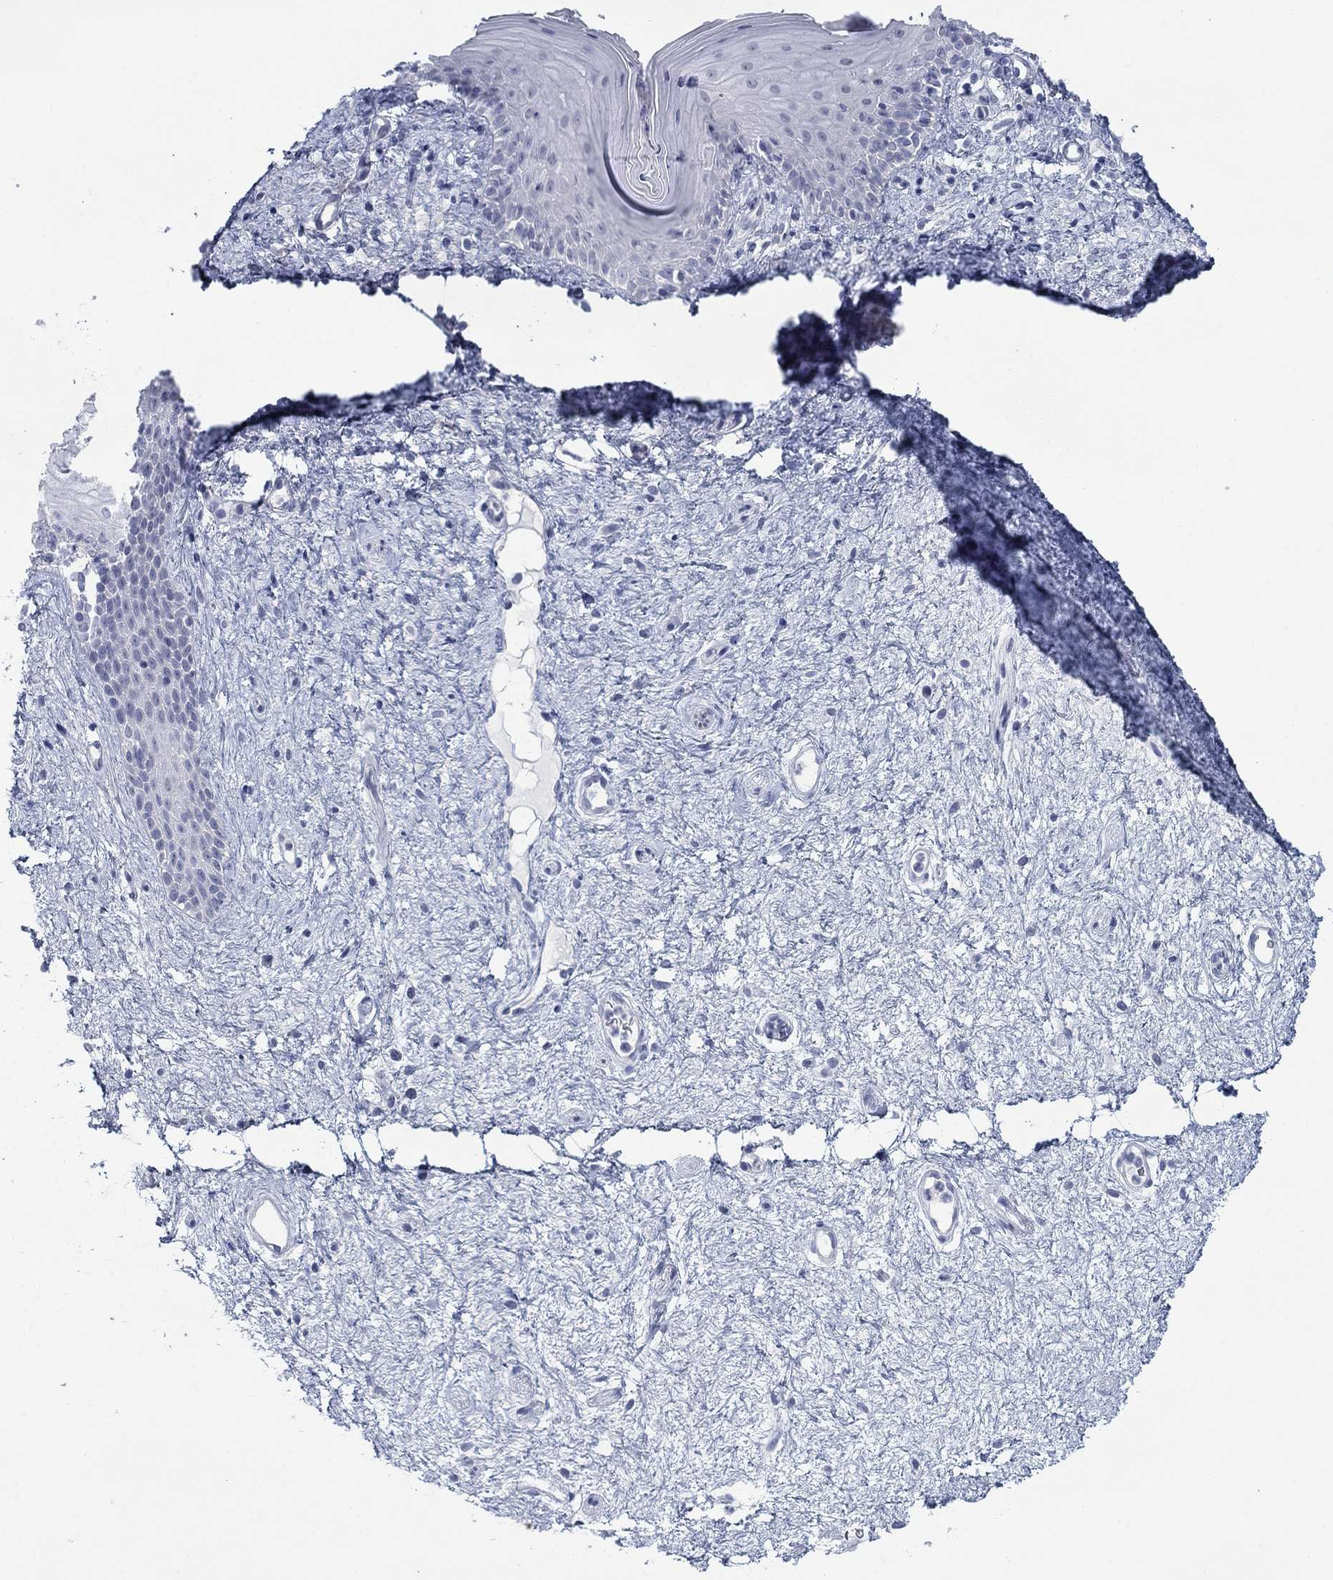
{"staining": {"intensity": "negative", "quantity": "none", "location": "none"}, "tissue": "vagina", "cell_type": "Squamous epithelial cells", "image_type": "normal", "snomed": [{"axis": "morphology", "description": "Normal tissue, NOS"}, {"axis": "topography", "description": "Vagina"}], "caption": "Immunohistochemical staining of unremarkable vagina displays no significant positivity in squamous epithelial cells.", "gene": "DNAL1", "patient": {"sex": "female", "age": 47}}